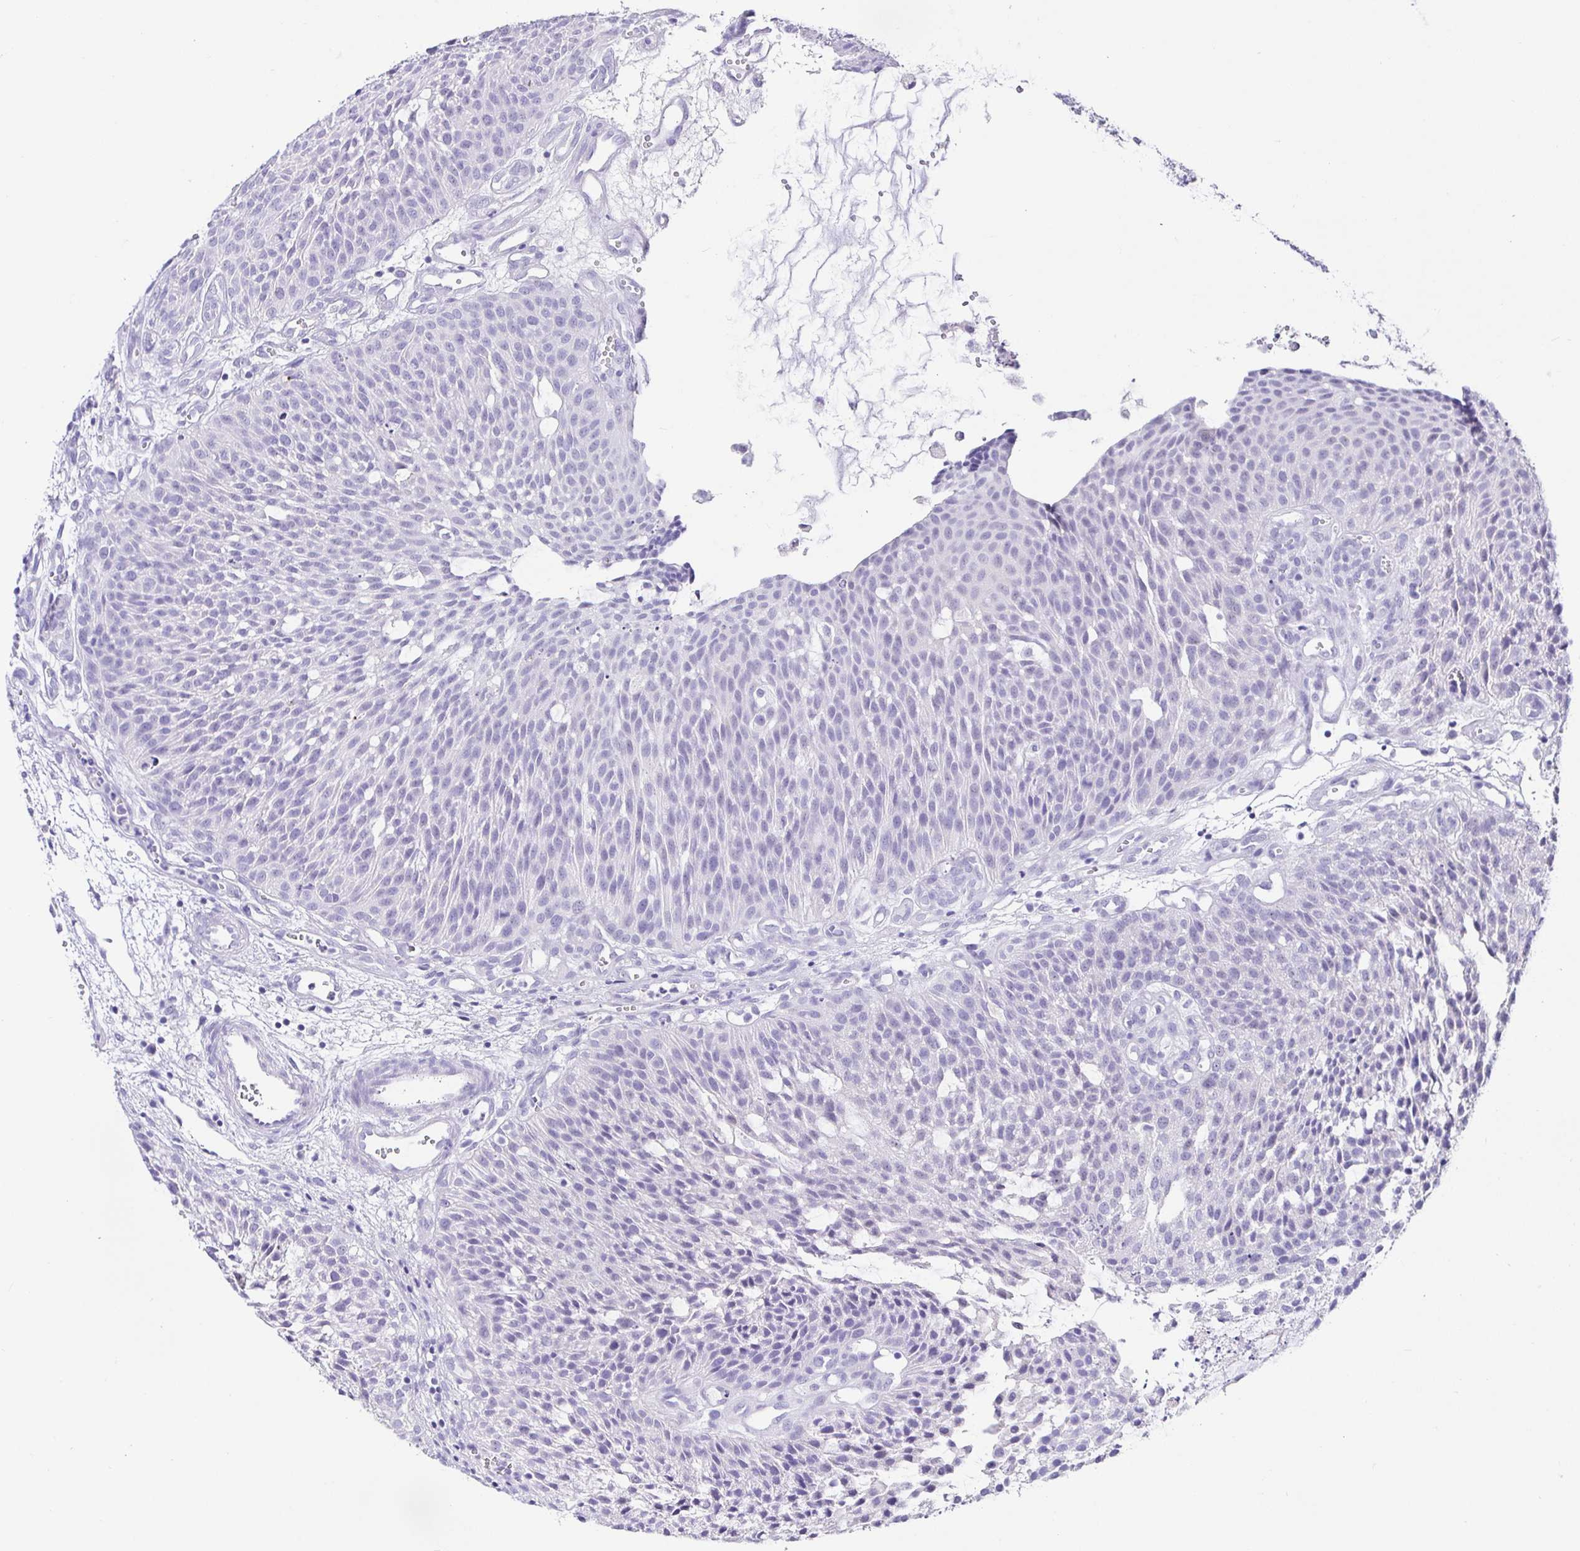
{"staining": {"intensity": "negative", "quantity": "none", "location": "none"}, "tissue": "urothelial cancer", "cell_type": "Tumor cells", "image_type": "cancer", "snomed": [{"axis": "morphology", "description": "Urothelial carcinoma, NOS"}, {"axis": "topography", "description": "Urinary bladder"}], "caption": "Immunohistochemical staining of human transitional cell carcinoma displays no significant expression in tumor cells.", "gene": "PRAMEF19", "patient": {"sex": "male", "age": 84}}